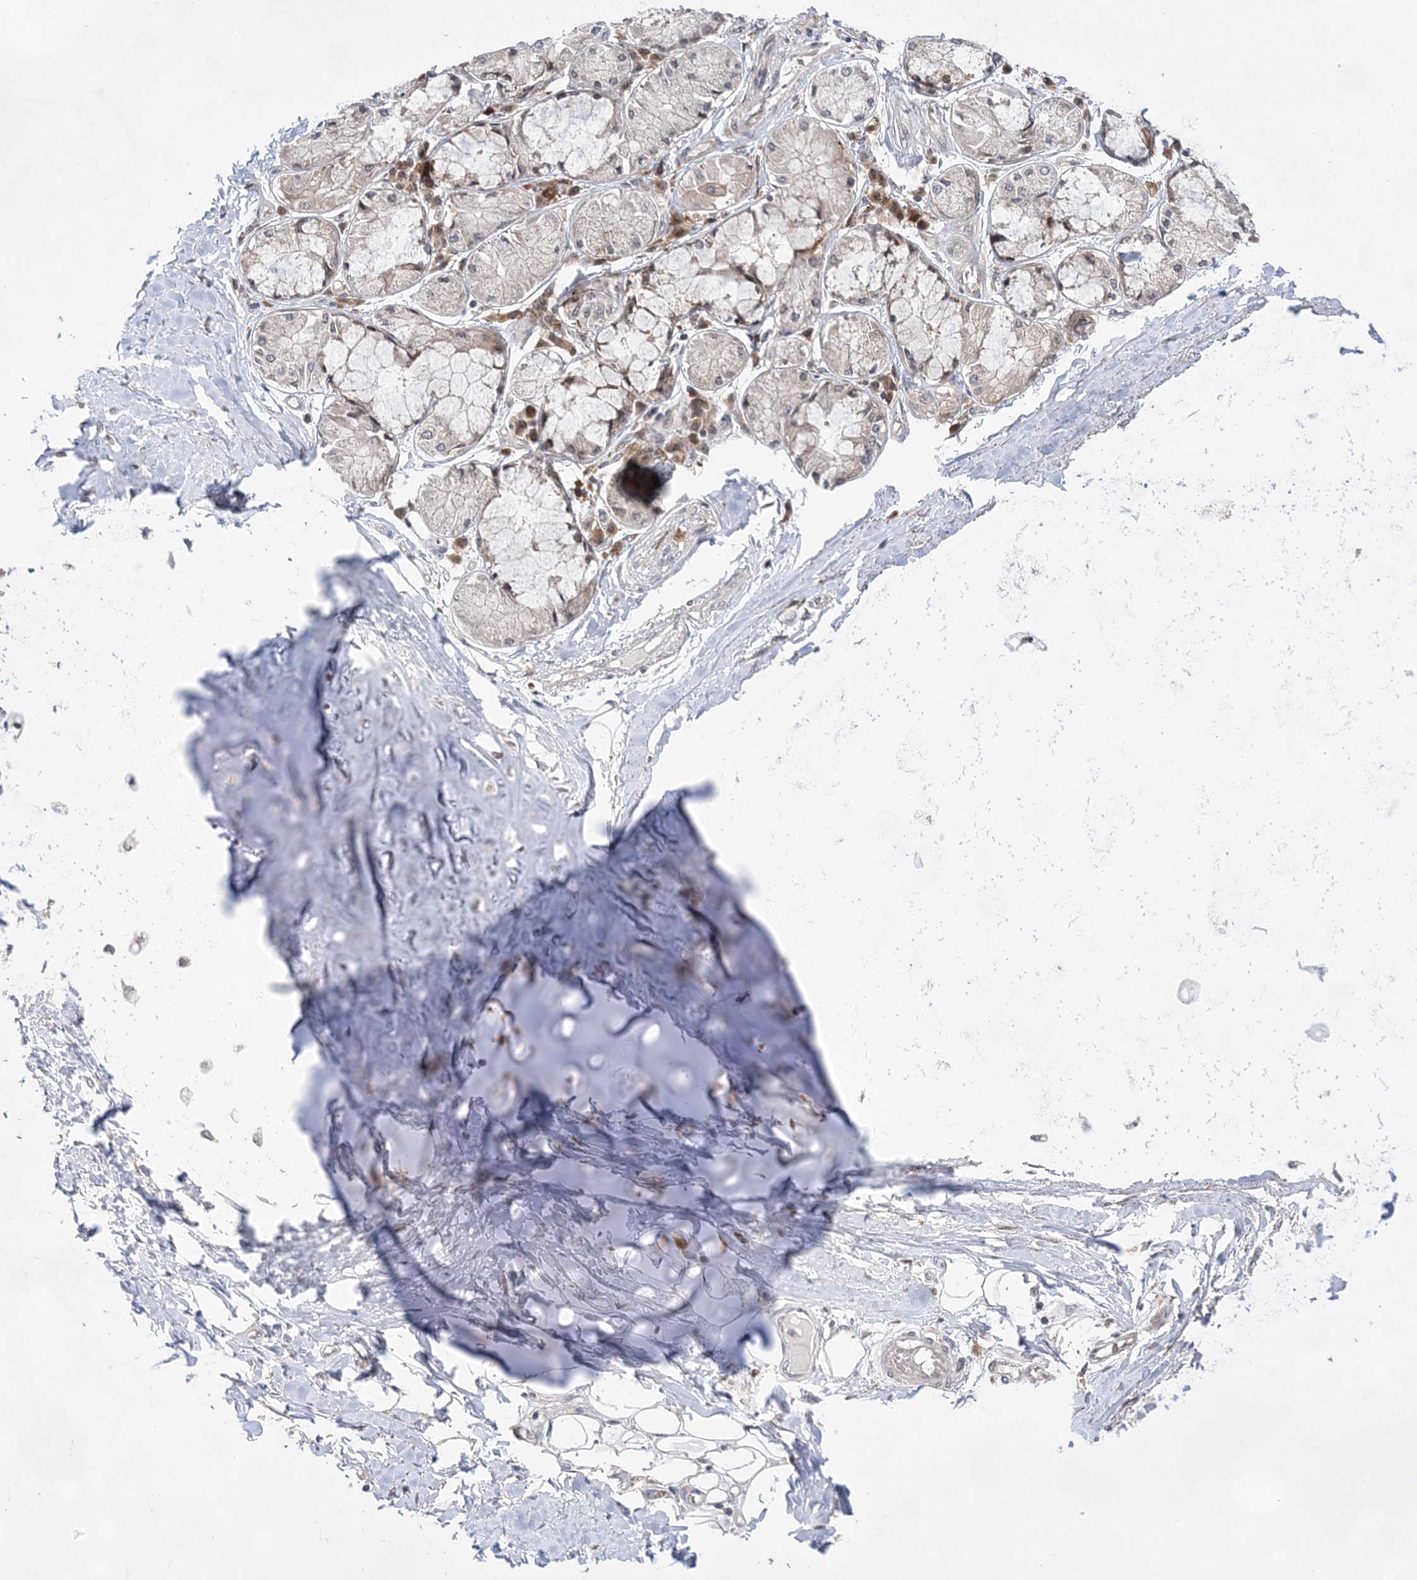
{"staining": {"intensity": "negative", "quantity": "none", "location": "none"}, "tissue": "adipose tissue", "cell_type": "Adipocytes", "image_type": "normal", "snomed": [{"axis": "morphology", "description": "Normal tissue, NOS"}, {"axis": "topography", "description": "Cartilage tissue"}, {"axis": "topography", "description": "Bronchus"}, {"axis": "topography", "description": "Lung"}, {"axis": "topography", "description": "Peripheral nerve tissue"}], "caption": "The micrograph shows no staining of adipocytes in benign adipose tissue.", "gene": "ANAPC15", "patient": {"sex": "female", "age": 49}}